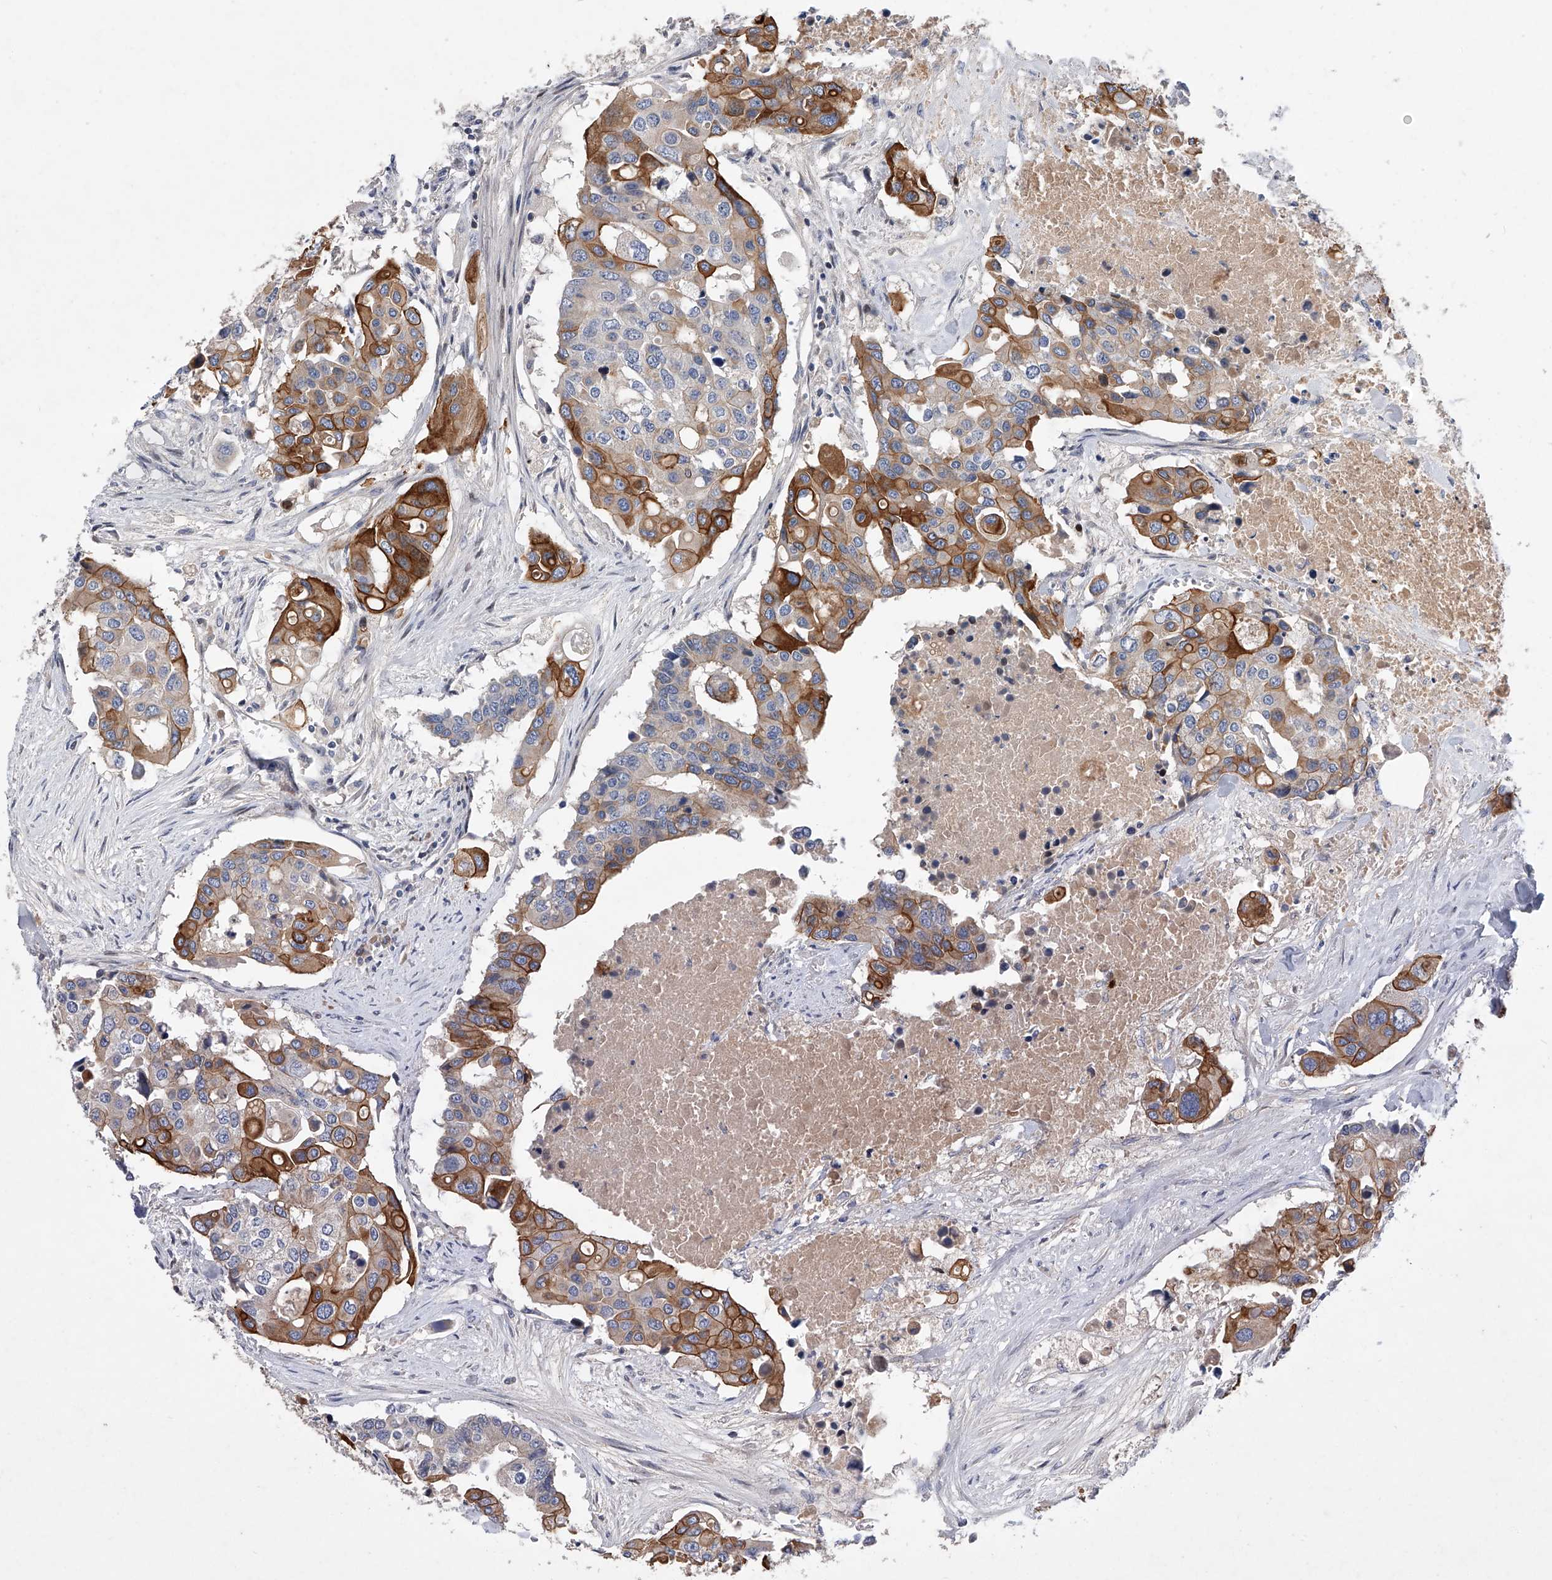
{"staining": {"intensity": "strong", "quantity": "25%-75%", "location": "cytoplasmic/membranous"}, "tissue": "colorectal cancer", "cell_type": "Tumor cells", "image_type": "cancer", "snomed": [{"axis": "morphology", "description": "Adenocarcinoma, NOS"}, {"axis": "topography", "description": "Colon"}], "caption": "Colorectal adenocarcinoma stained for a protein (brown) displays strong cytoplasmic/membranous positive staining in approximately 25%-75% of tumor cells.", "gene": "CDH12", "patient": {"sex": "male", "age": 77}}